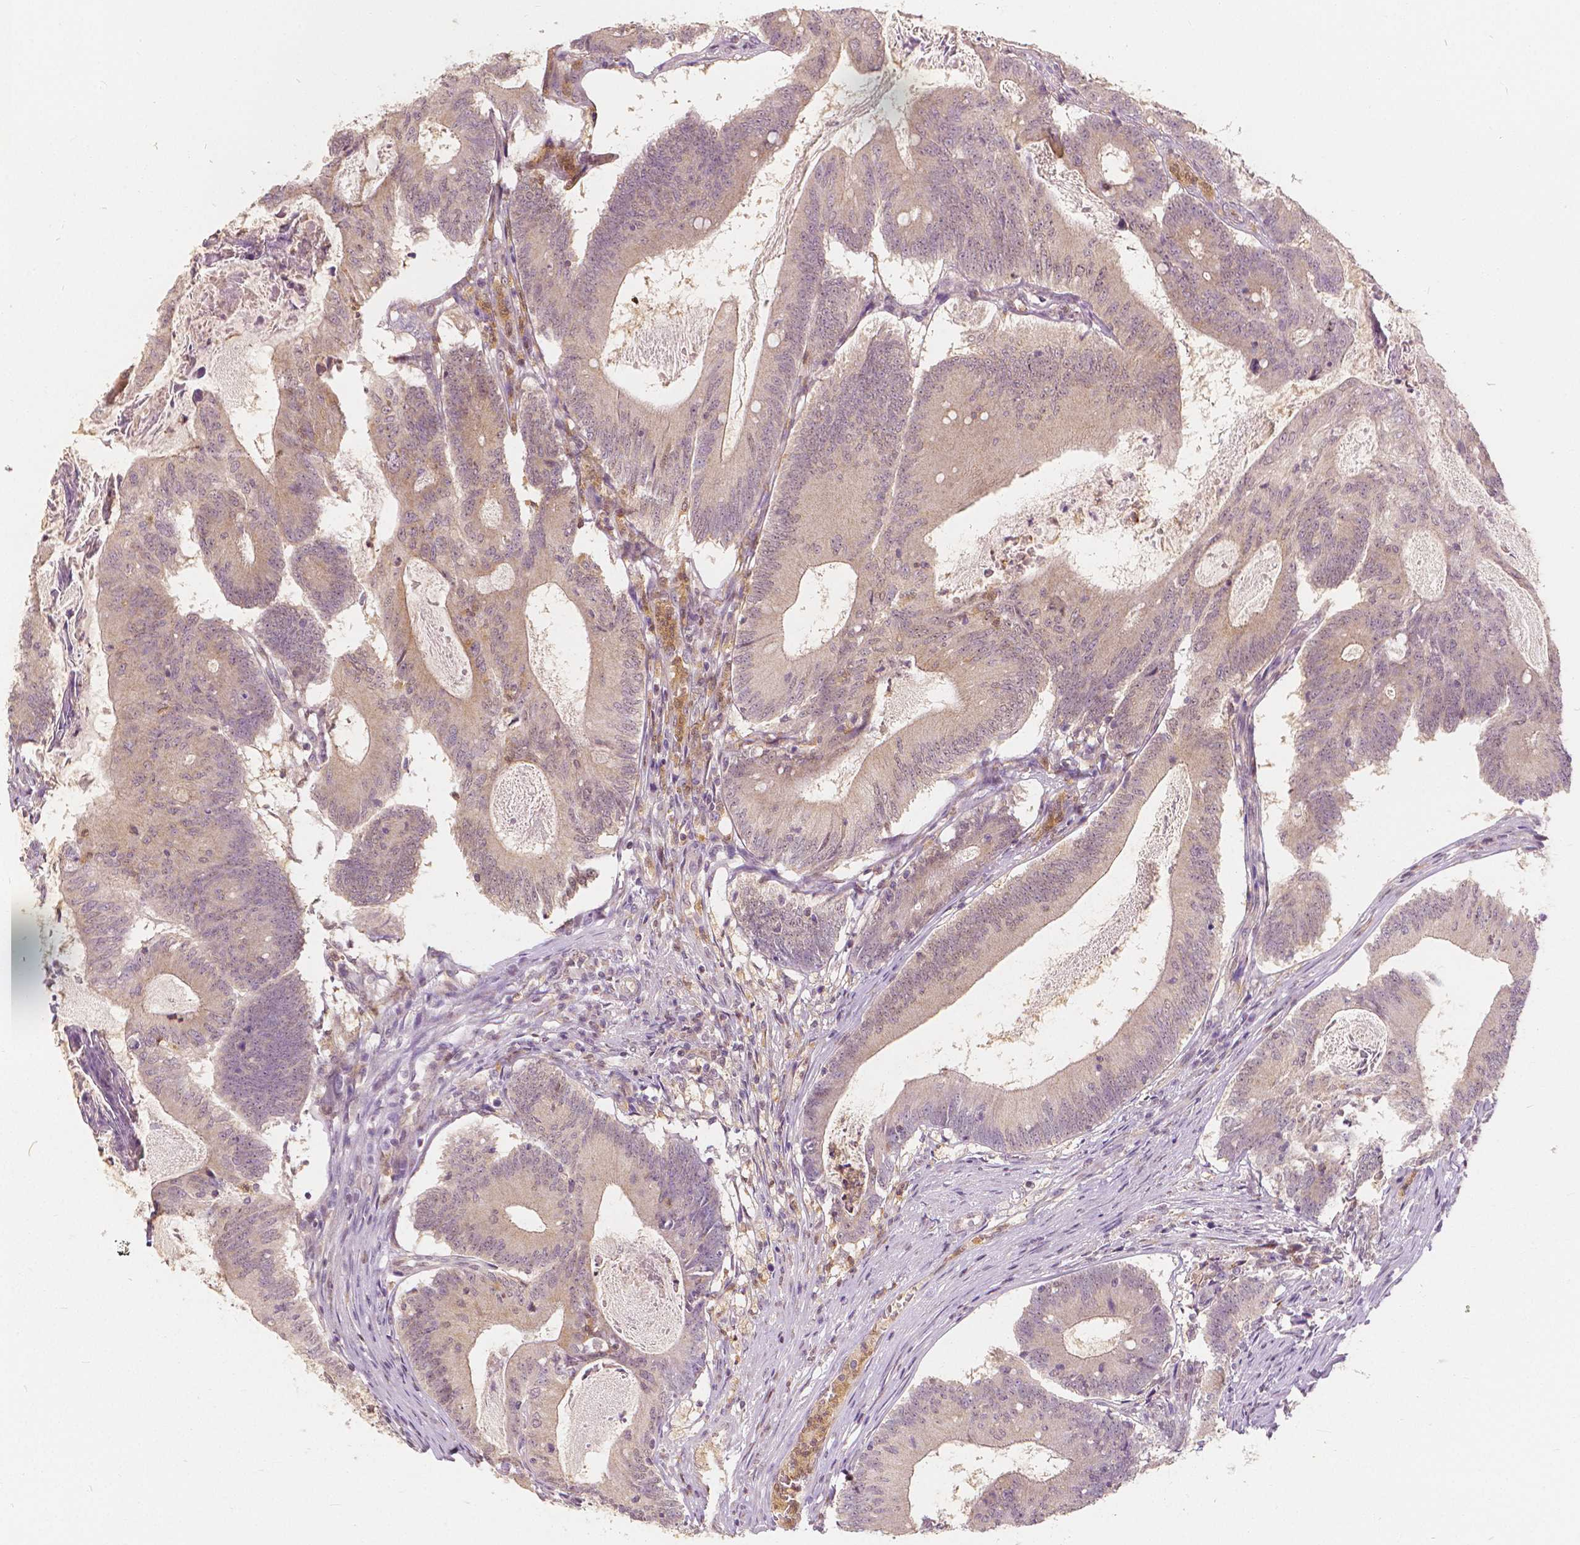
{"staining": {"intensity": "negative", "quantity": "none", "location": "none"}, "tissue": "colorectal cancer", "cell_type": "Tumor cells", "image_type": "cancer", "snomed": [{"axis": "morphology", "description": "Adenocarcinoma, NOS"}, {"axis": "topography", "description": "Colon"}], "caption": "An immunohistochemistry histopathology image of colorectal cancer is shown. There is no staining in tumor cells of colorectal cancer. Brightfield microscopy of immunohistochemistry (IHC) stained with DAB (brown) and hematoxylin (blue), captured at high magnification.", "gene": "NAPRT", "patient": {"sex": "female", "age": 70}}